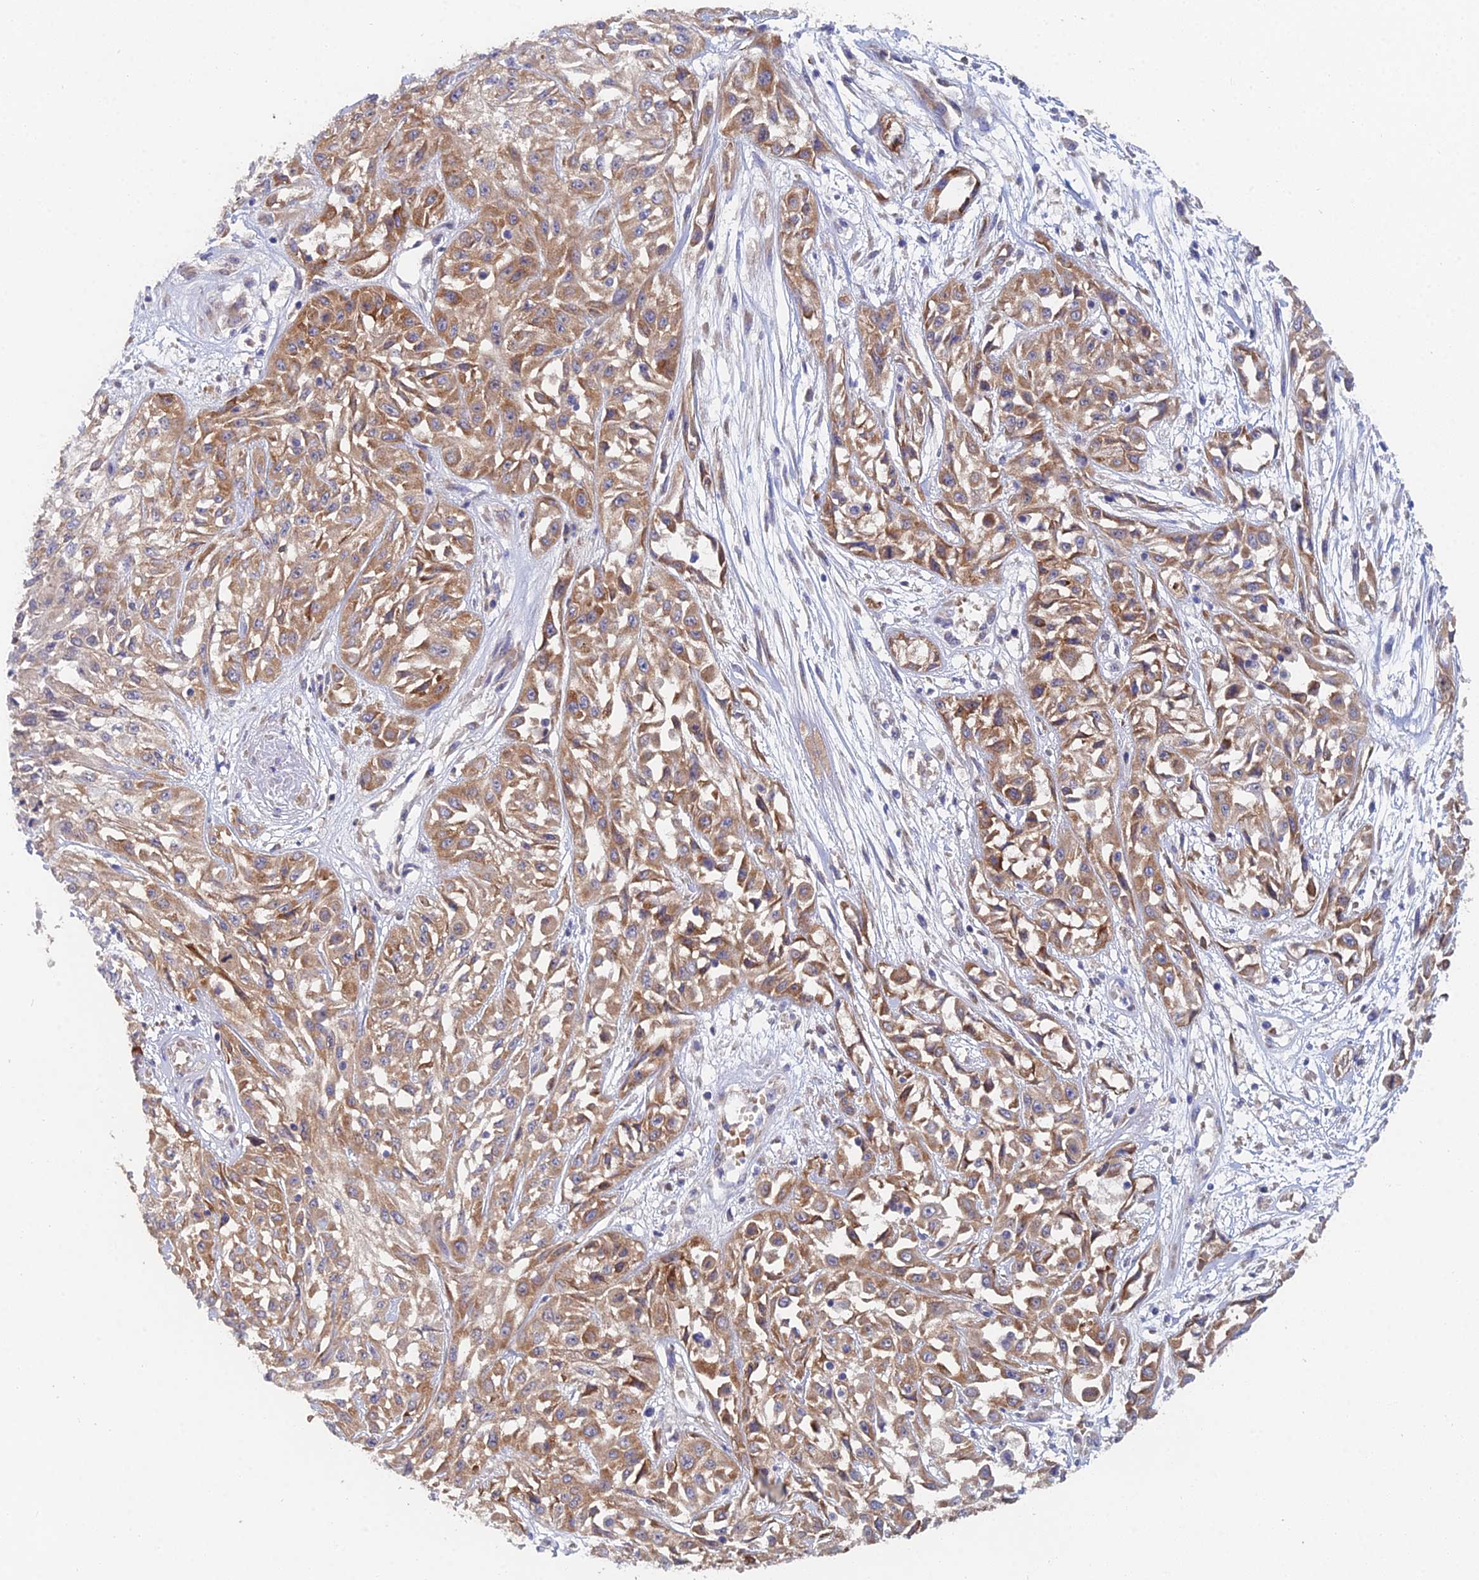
{"staining": {"intensity": "moderate", "quantity": "25%-75%", "location": "cytoplasmic/membranous"}, "tissue": "skin cancer", "cell_type": "Tumor cells", "image_type": "cancer", "snomed": [{"axis": "morphology", "description": "Squamous cell carcinoma, NOS"}, {"axis": "morphology", "description": "Squamous cell carcinoma, metastatic, NOS"}, {"axis": "topography", "description": "Skin"}, {"axis": "topography", "description": "Lymph node"}], "caption": "An immunohistochemistry image of tumor tissue is shown. Protein staining in brown shows moderate cytoplasmic/membranous positivity in squamous cell carcinoma (skin) within tumor cells.", "gene": "ELOF1", "patient": {"sex": "male", "age": 75}}